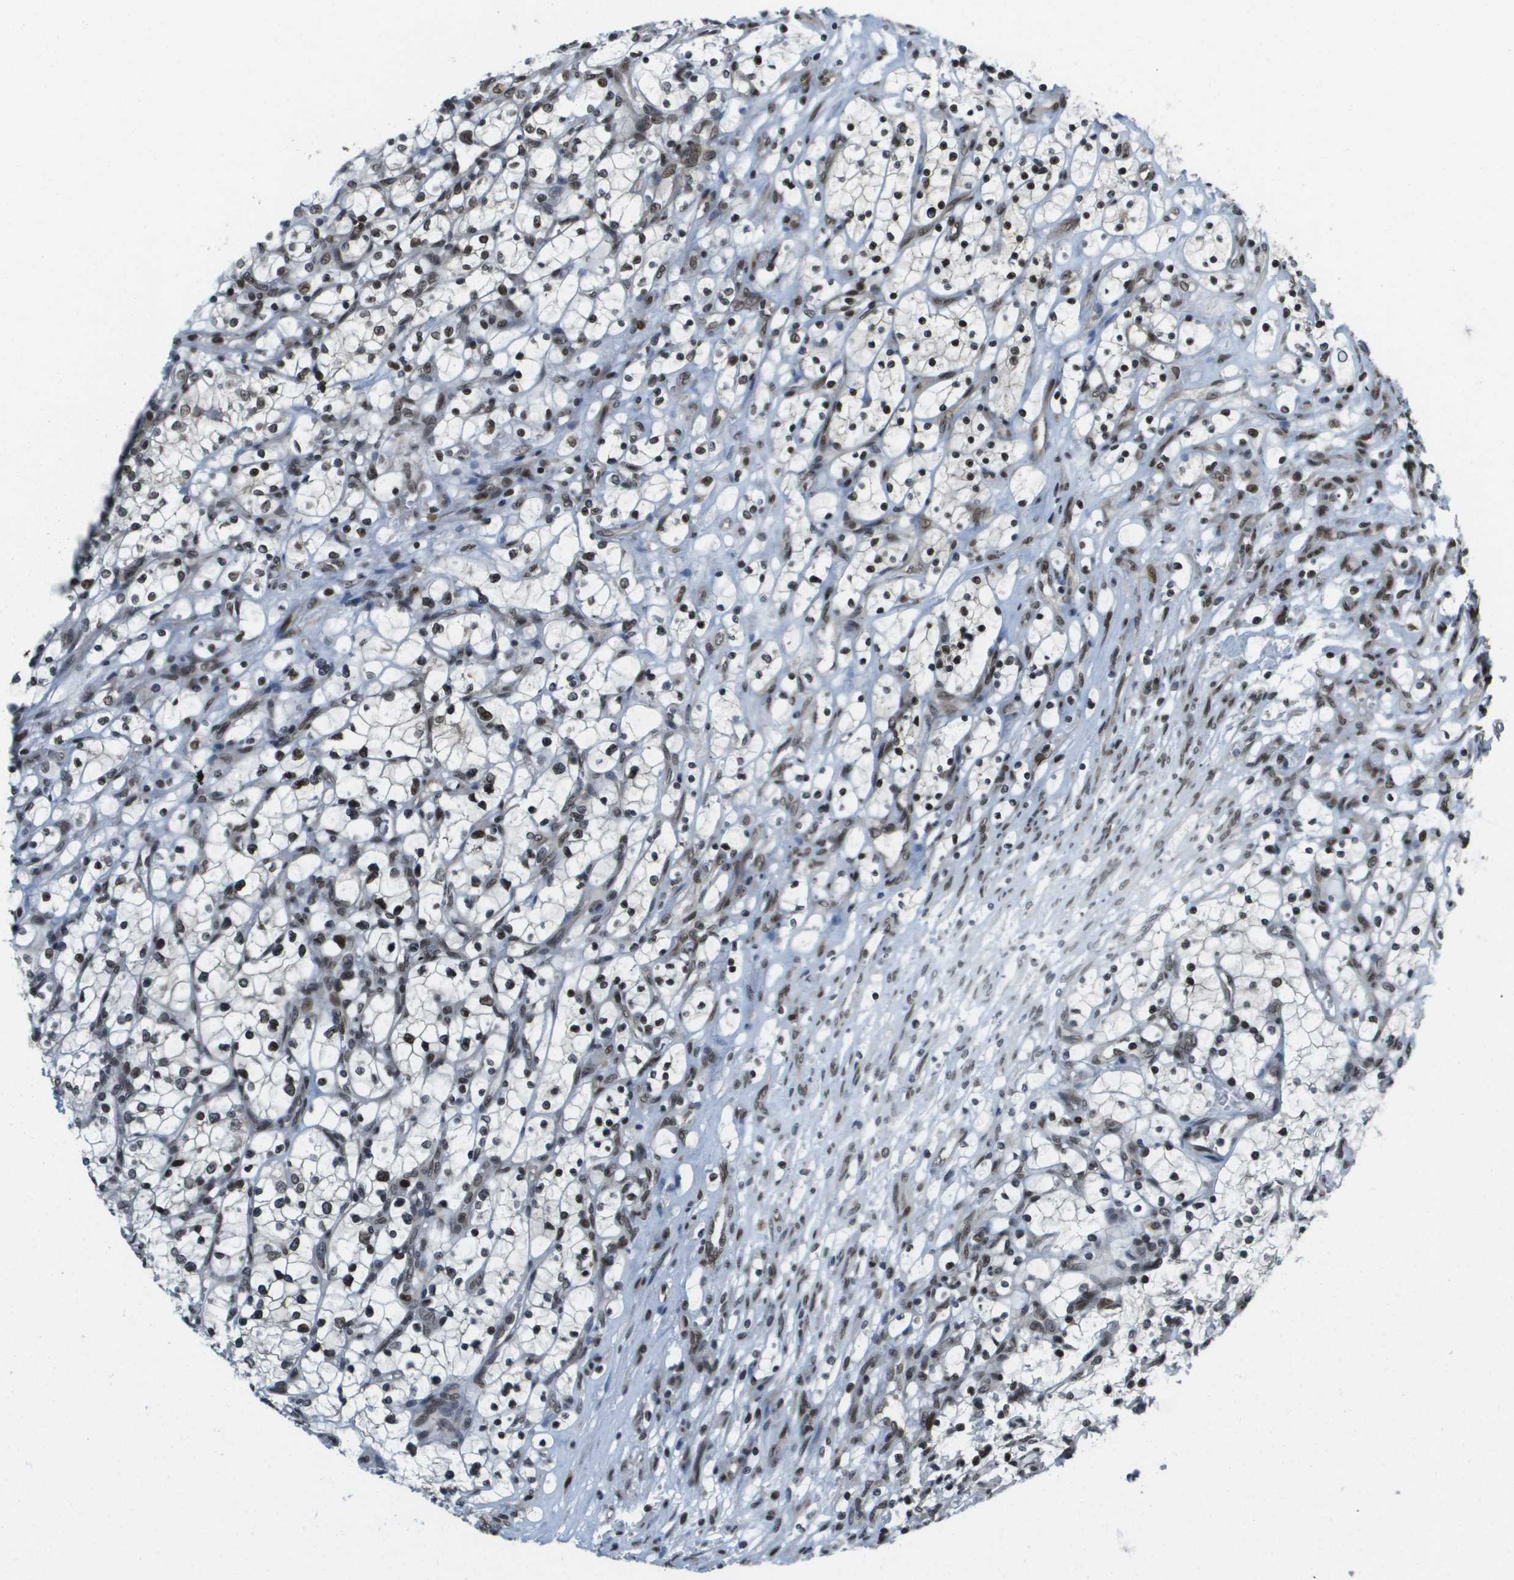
{"staining": {"intensity": "moderate", "quantity": ">75%", "location": "nuclear"}, "tissue": "renal cancer", "cell_type": "Tumor cells", "image_type": "cancer", "snomed": [{"axis": "morphology", "description": "Adenocarcinoma, NOS"}, {"axis": "topography", "description": "Kidney"}], "caption": "A medium amount of moderate nuclear staining is present in about >75% of tumor cells in renal cancer tissue. The staining was performed using DAB (3,3'-diaminobenzidine), with brown indicating positive protein expression. Nuclei are stained blue with hematoxylin.", "gene": "RECQL4", "patient": {"sex": "female", "age": 69}}